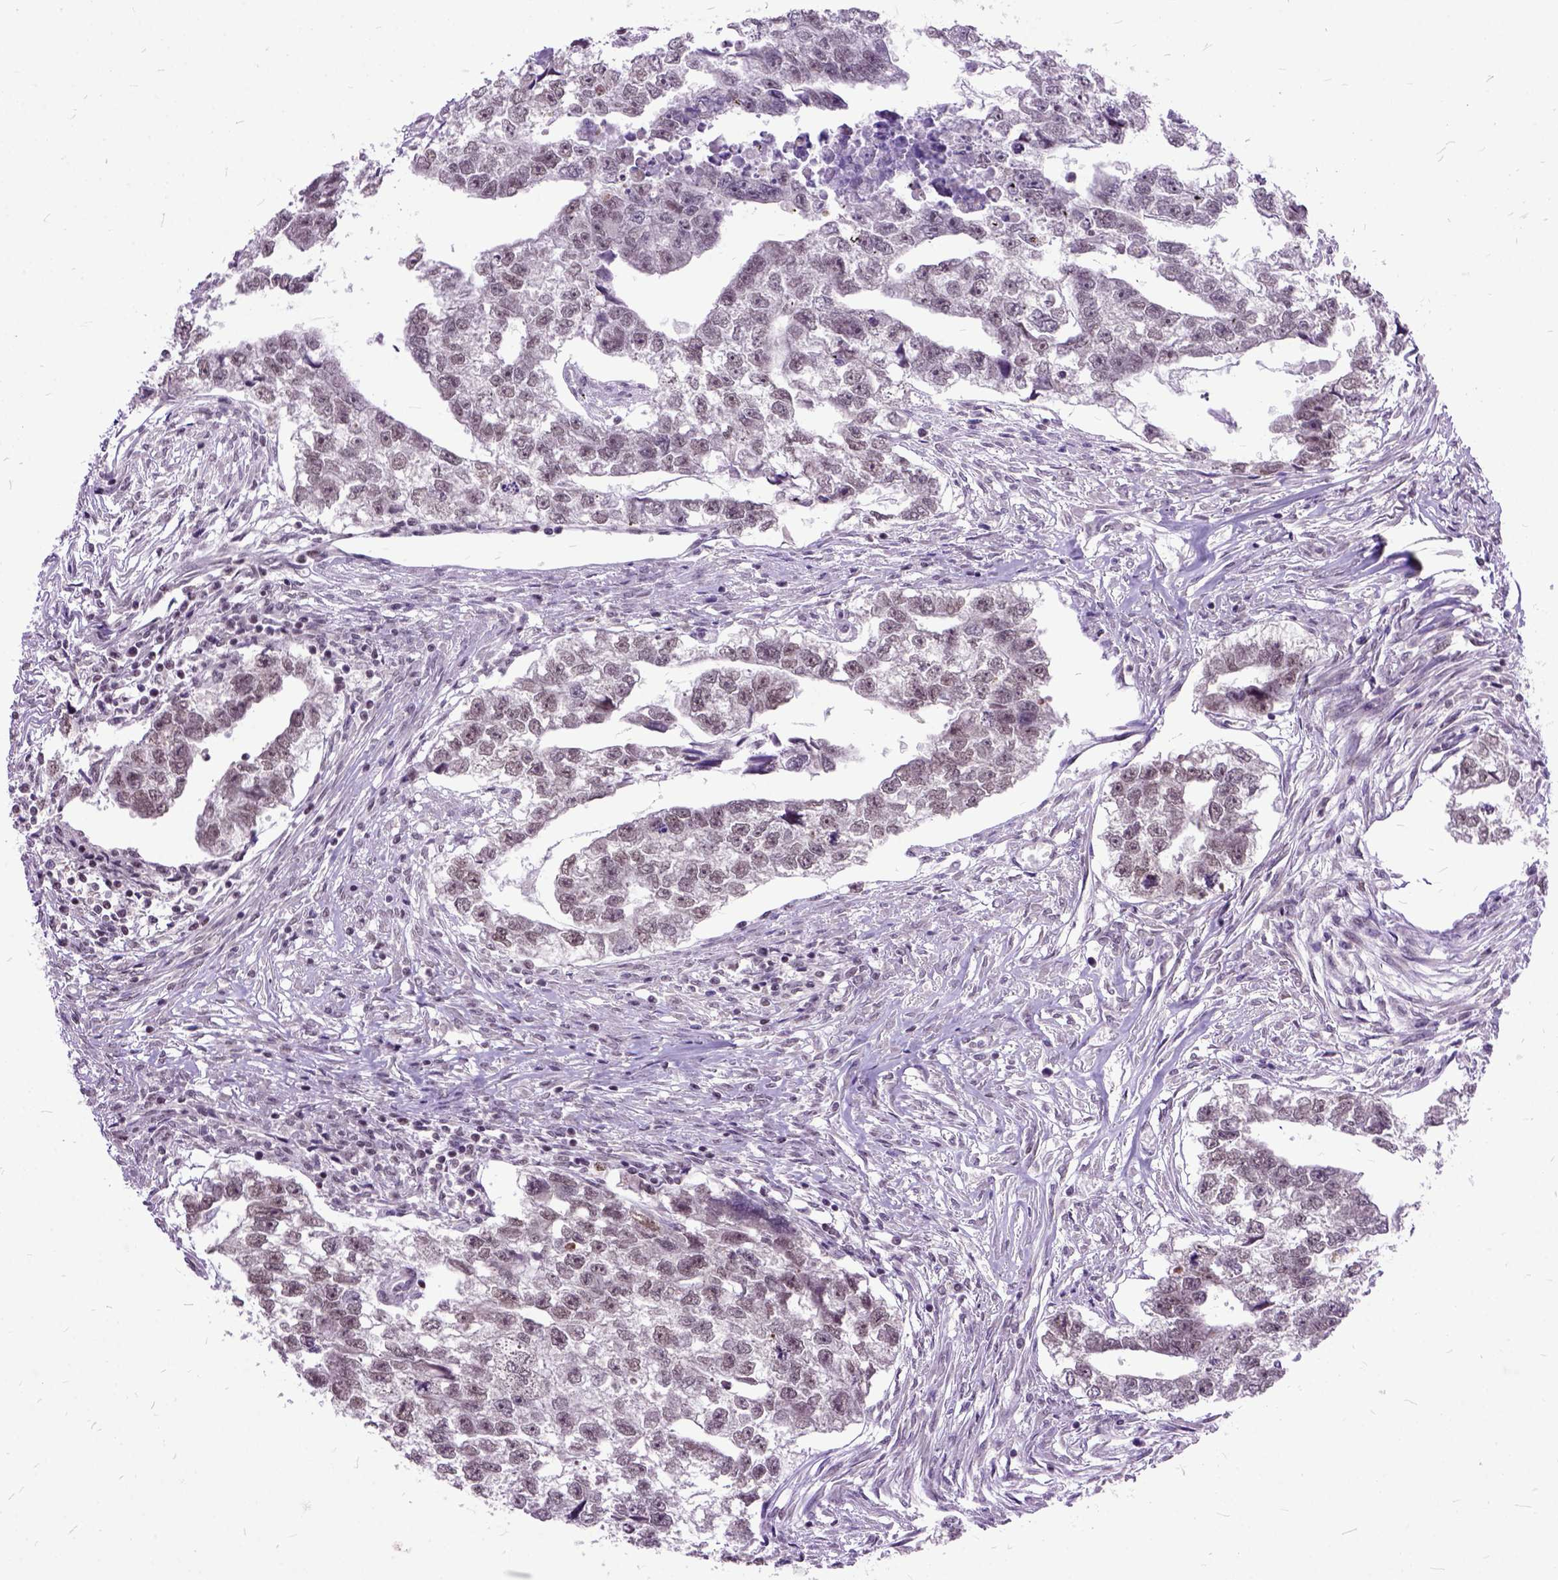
{"staining": {"intensity": "weak", "quantity": ">75%", "location": "nuclear"}, "tissue": "testis cancer", "cell_type": "Tumor cells", "image_type": "cancer", "snomed": [{"axis": "morphology", "description": "Carcinoma, Embryonal, NOS"}, {"axis": "morphology", "description": "Teratoma, malignant, NOS"}, {"axis": "topography", "description": "Testis"}], "caption": "Immunohistochemistry (DAB) staining of testis cancer (malignant teratoma) shows weak nuclear protein expression in approximately >75% of tumor cells.", "gene": "ORC5", "patient": {"sex": "male", "age": 44}}